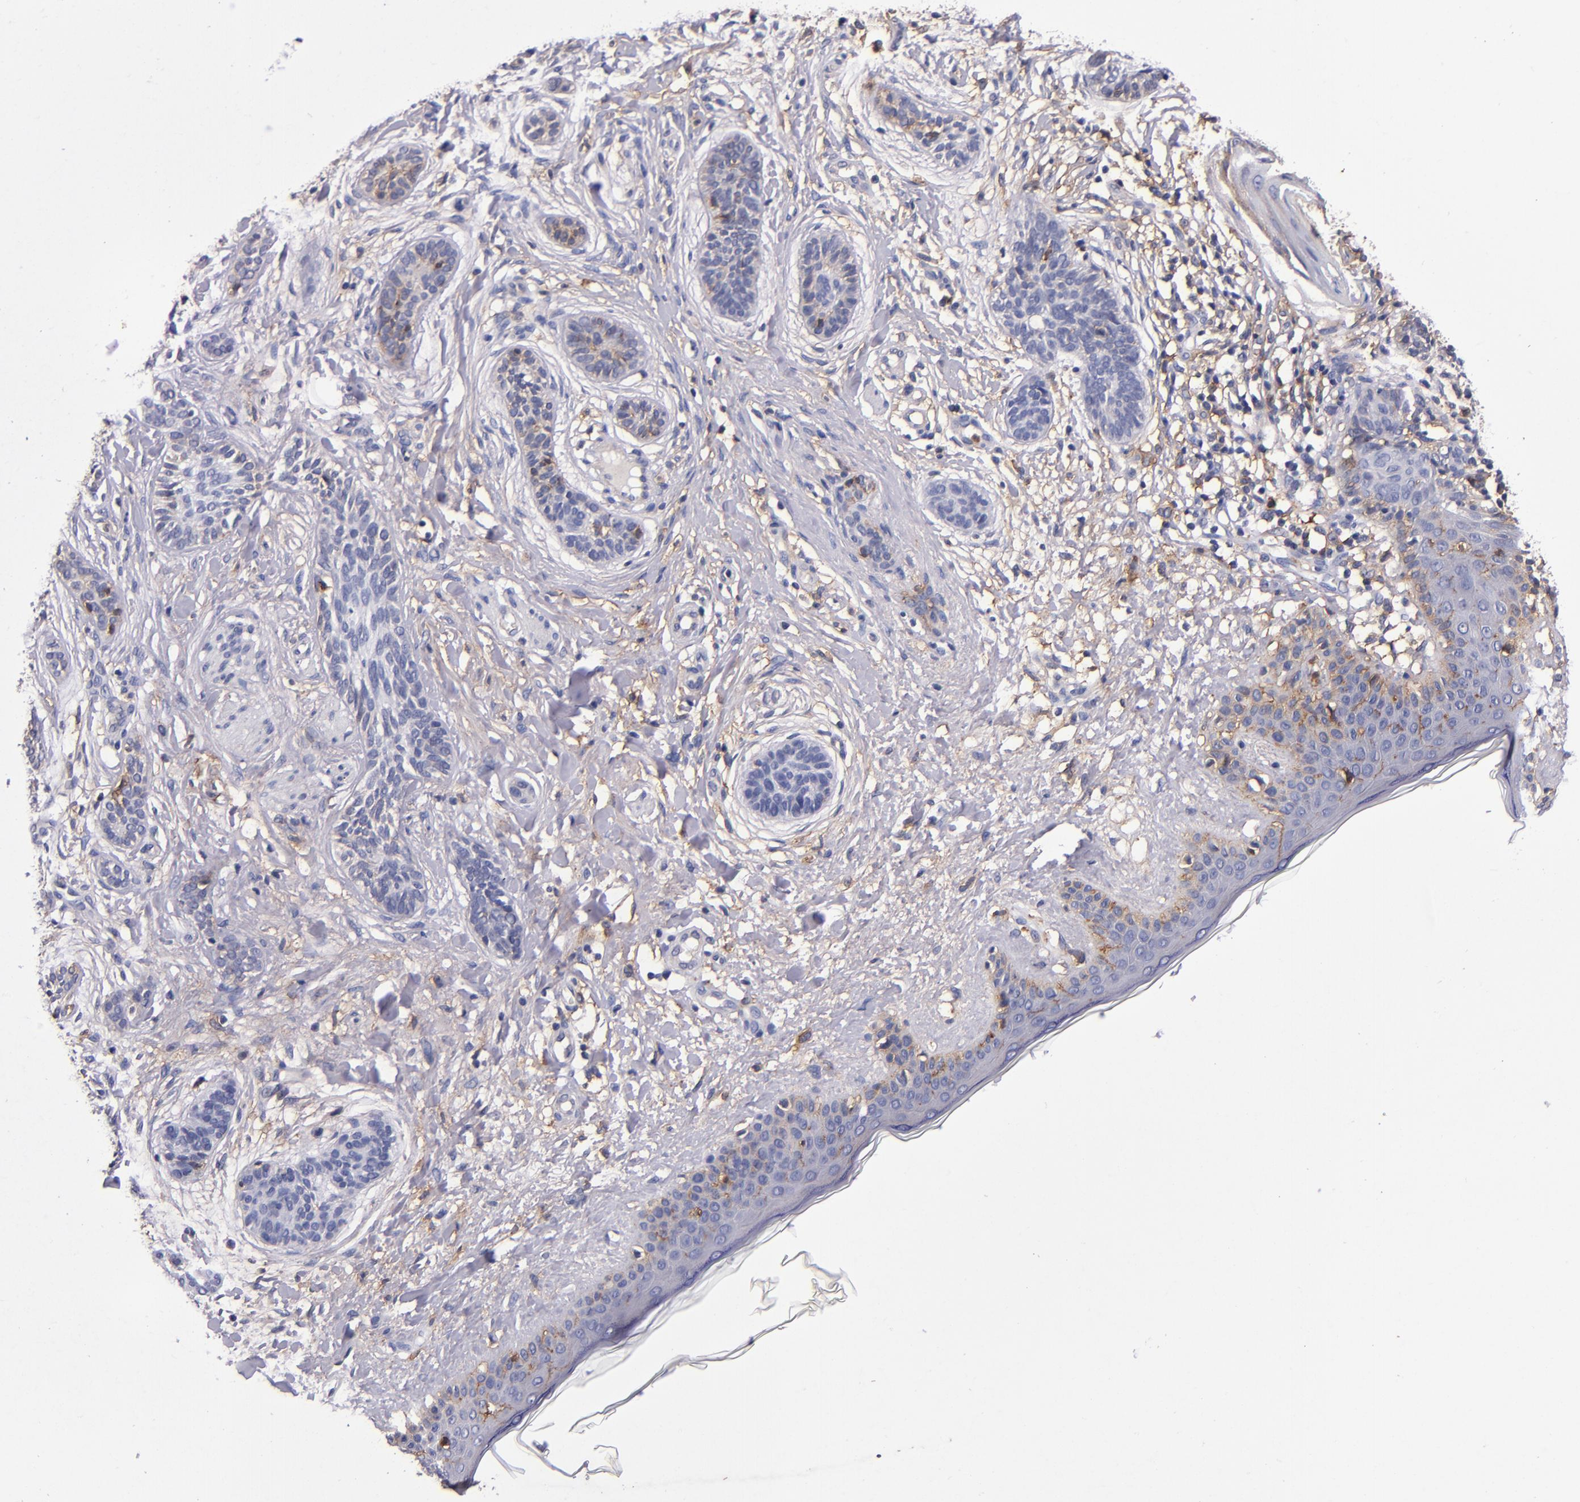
{"staining": {"intensity": "weak", "quantity": "<25%", "location": "cytoplasmic/membranous"}, "tissue": "skin cancer", "cell_type": "Tumor cells", "image_type": "cancer", "snomed": [{"axis": "morphology", "description": "Normal tissue, NOS"}, {"axis": "morphology", "description": "Basal cell carcinoma"}, {"axis": "topography", "description": "Skin"}], "caption": "Immunohistochemistry (IHC) of human basal cell carcinoma (skin) exhibits no positivity in tumor cells.", "gene": "SIRPA", "patient": {"sex": "male", "age": 63}}